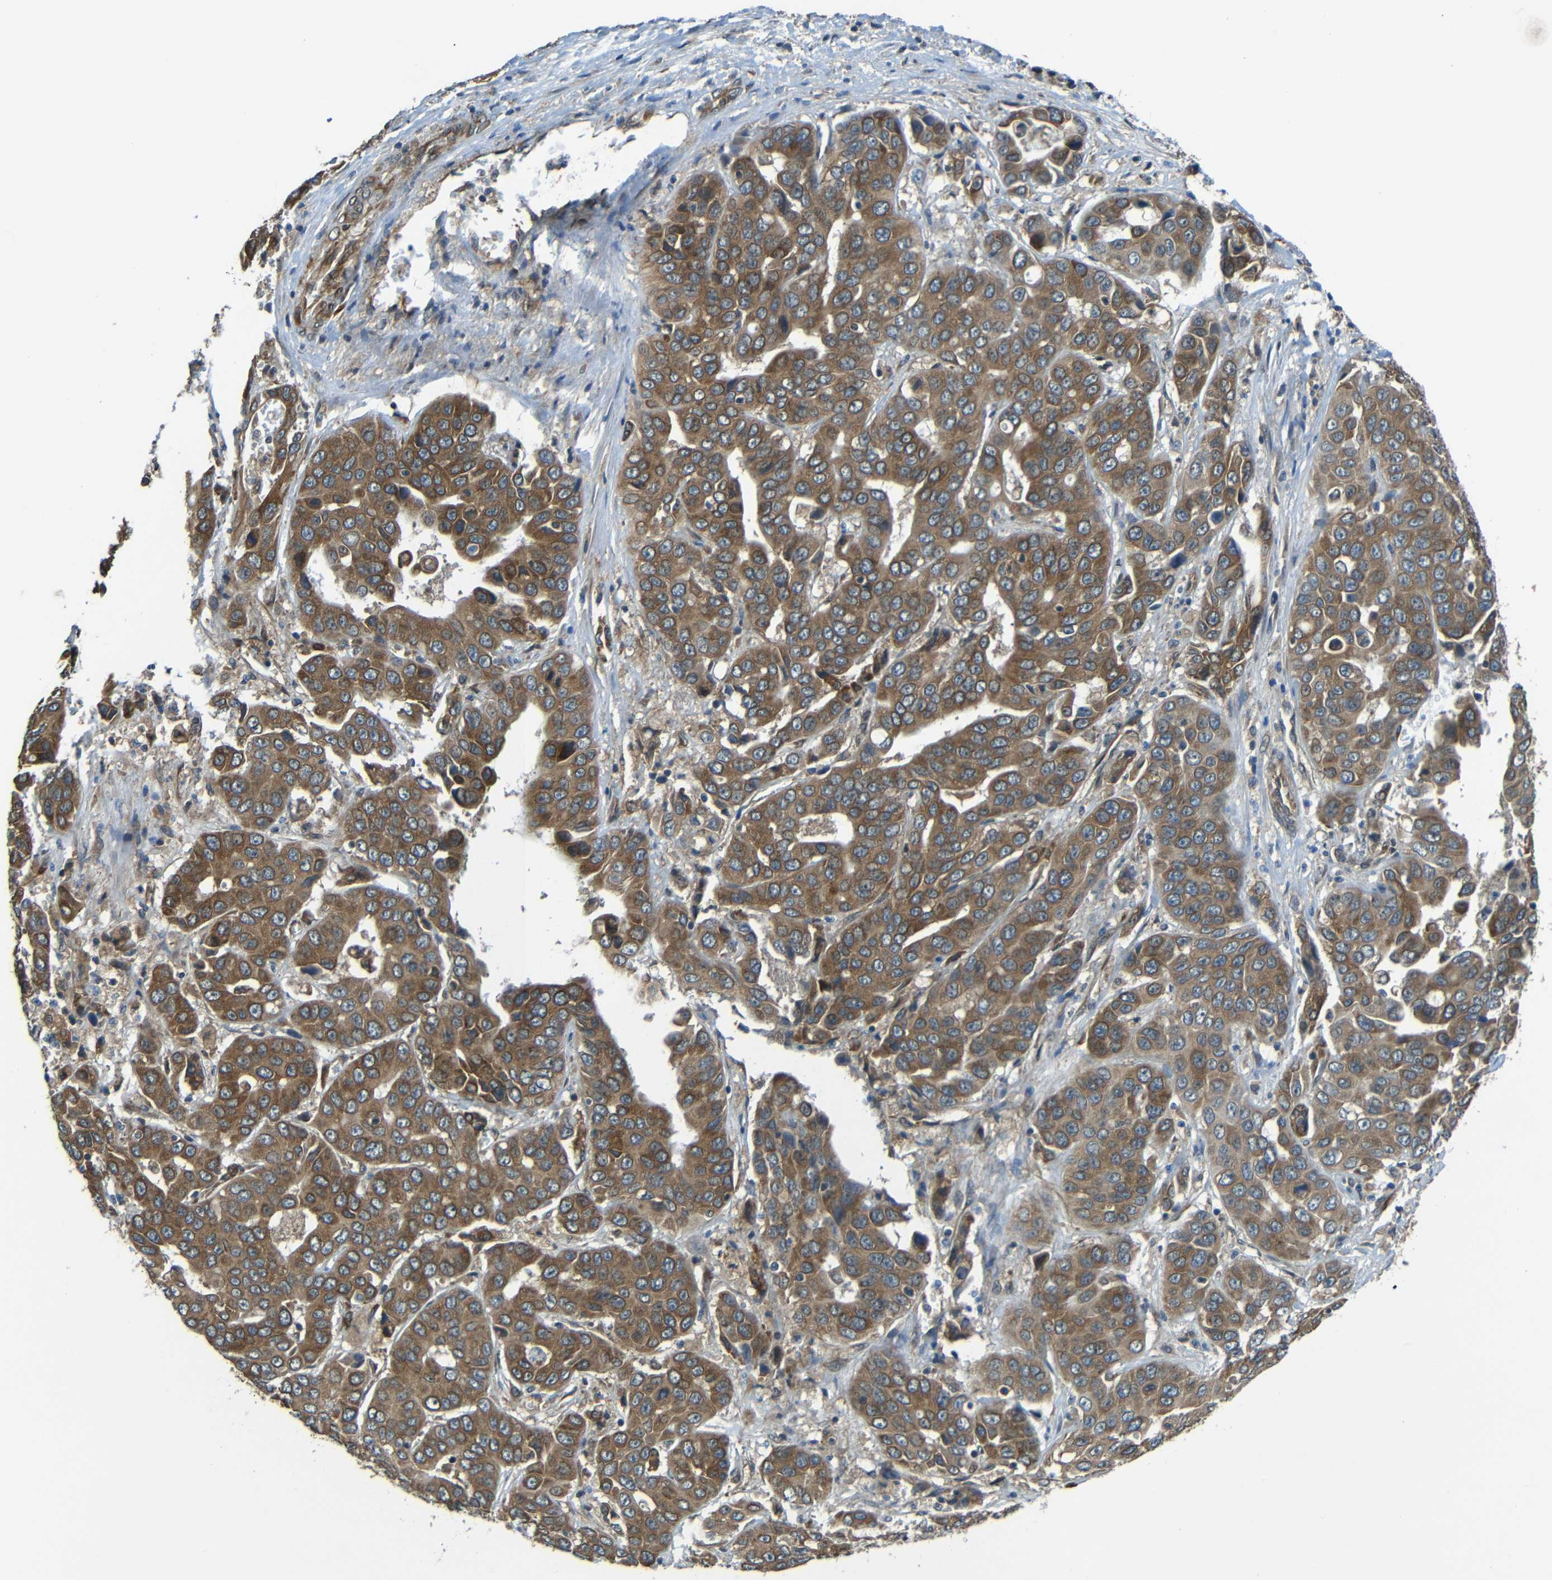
{"staining": {"intensity": "moderate", "quantity": ">75%", "location": "cytoplasmic/membranous"}, "tissue": "liver cancer", "cell_type": "Tumor cells", "image_type": "cancer", "snomed": [{"axis": "morphology", "description": "Cholangiocarcinoma"}, {"axis": "topography", "description": "Liver"}], "caption": "Protein analysis of liver cancer (cholangiocarcinoma) tissue shows moderate cytoplasmic/membranous positivity in approximately >75% of tumor cells.", "gene": "VAPB", "patient": {"sex": "female", "age": 52}}